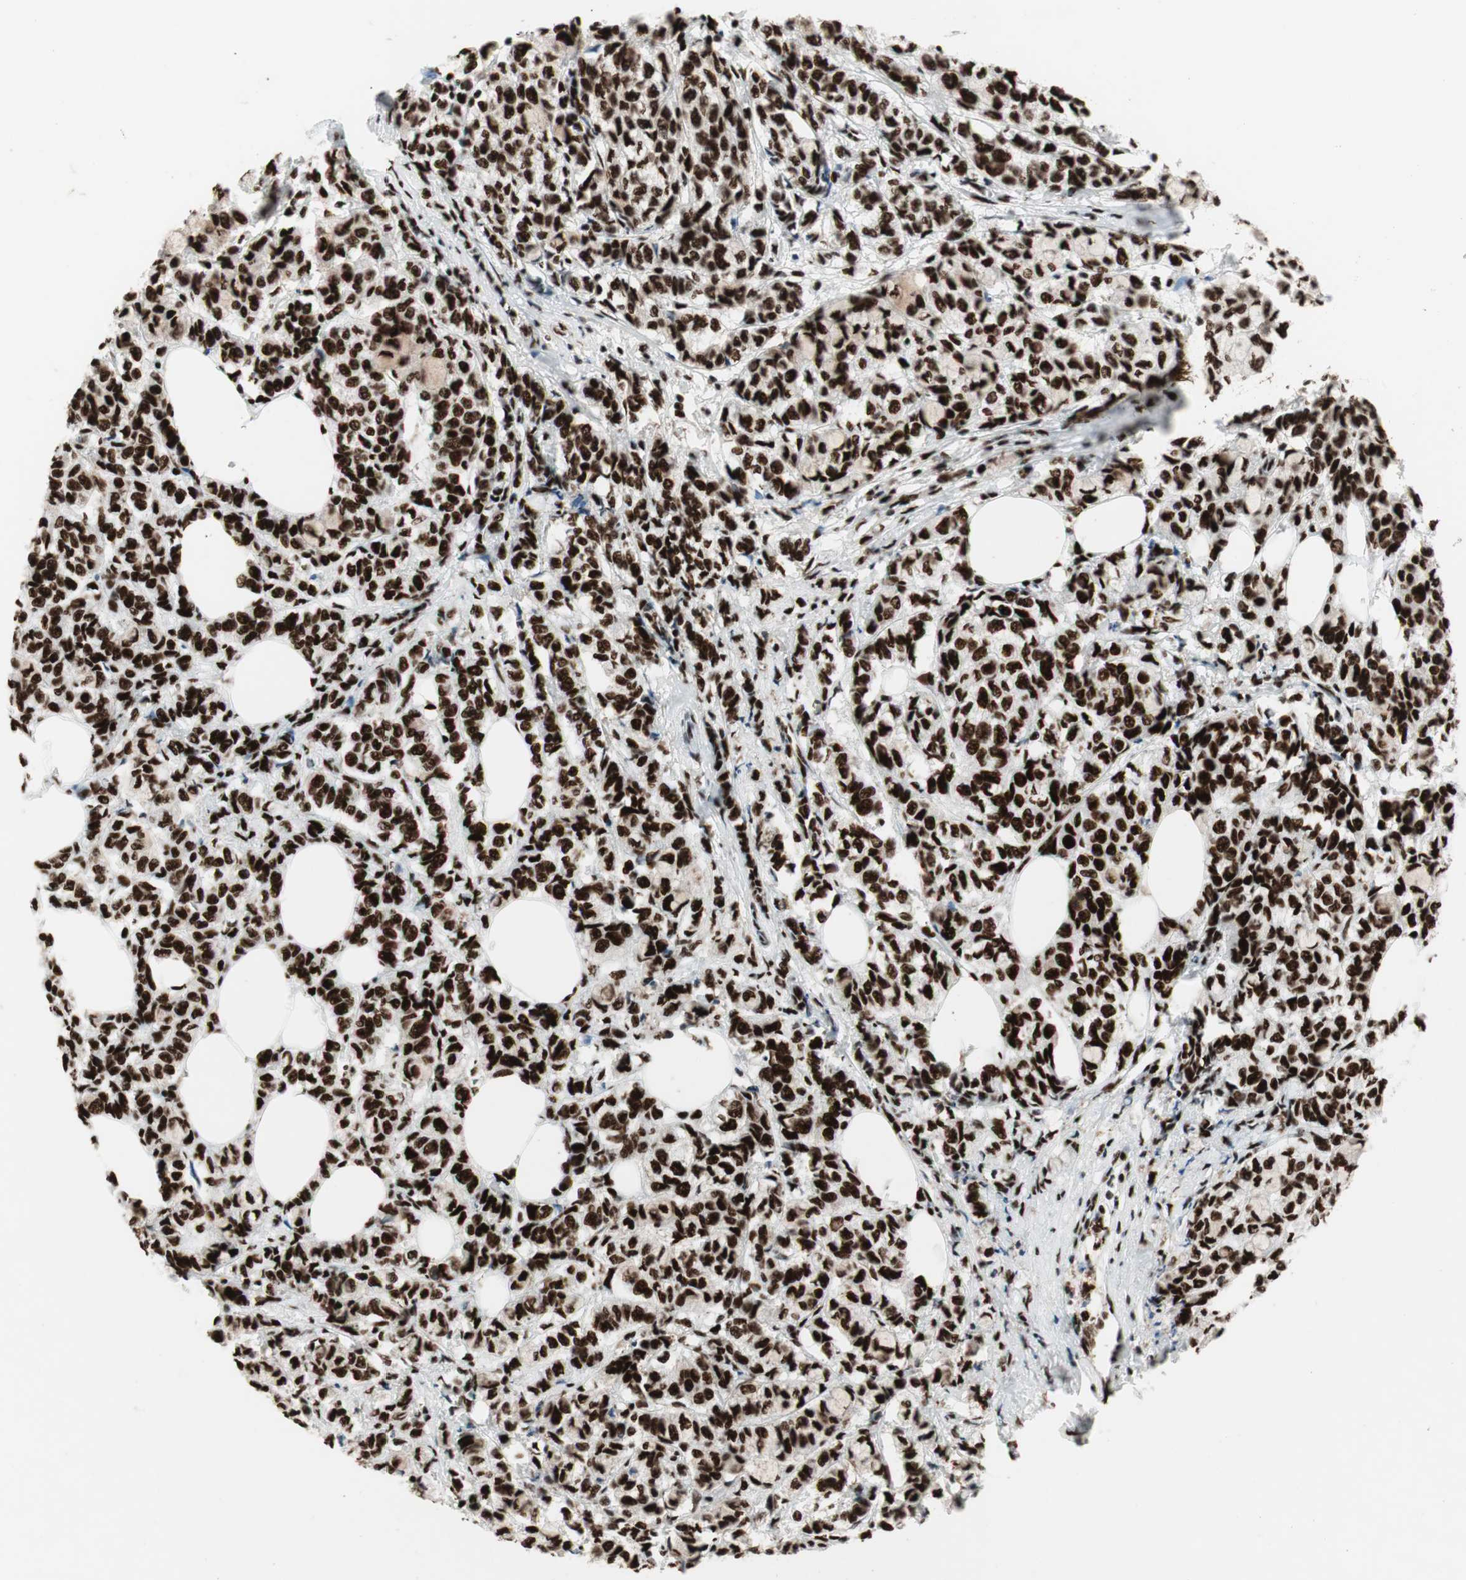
{"staining": {"intensity": "strong", "quantity": ">75%", "location": "nuclear"}, "tissue": "breast cancer", "cell_type": "Tumor cells", "image_type": "cancer", "snomed": [{"axis": "morphology", "description": "Lobular carcinoma"}, {"axis": "topography", "description": "Breast"}], "caption": "Breast cancer stained with a brown dye reveals strong nuclear positive positivity in approximately >75% of tumor cells.", "gene": "PSME3", "patient": {"sex": "female", "age": 60}}